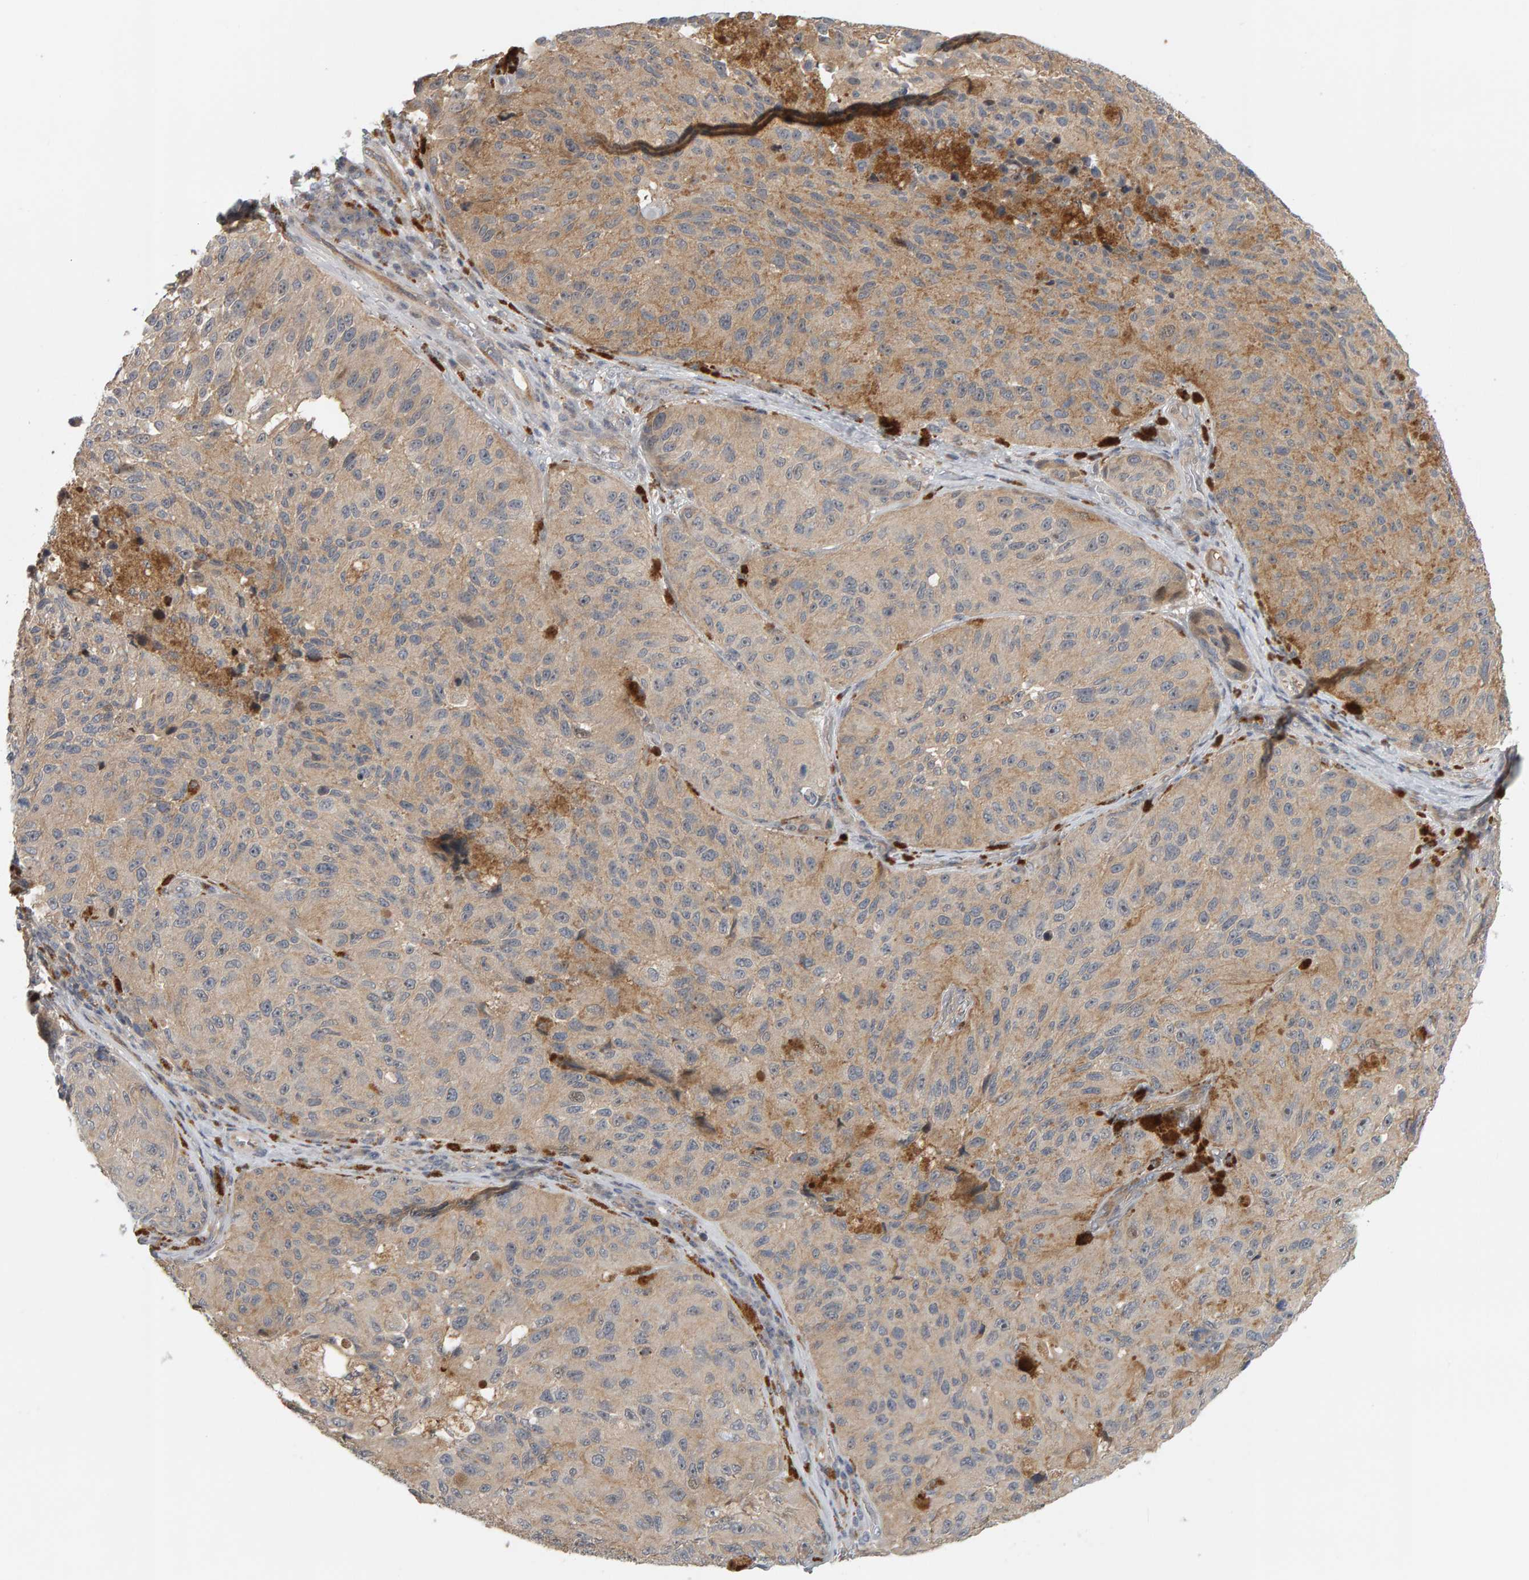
{"staining": {"intensity": "weak", "quantity": "25%-75%", "location": "cytoplasmic/membranous"}, "tissue": "melanoma", "cell_type": "Tumor cells", "image_type": "cancer", "snomed": [{"axis": "morphology", "description": "Malignant melanoma, NOS"}, {"axis": "topography", "description": "Skin"}], "caption": "Tumor cells reveal low levels of weak cytoplasmic/membranous positivity in about 25%-75% of cells in human malignant melanoma. (Stains: DAB (3,3'-diaminobenzidine) in brown, nuclei in blue, Microscopy: brightfield microscopy at high magnification).", "gene": "ZNF160", "patient": {"sex": "female", "age": 73}}